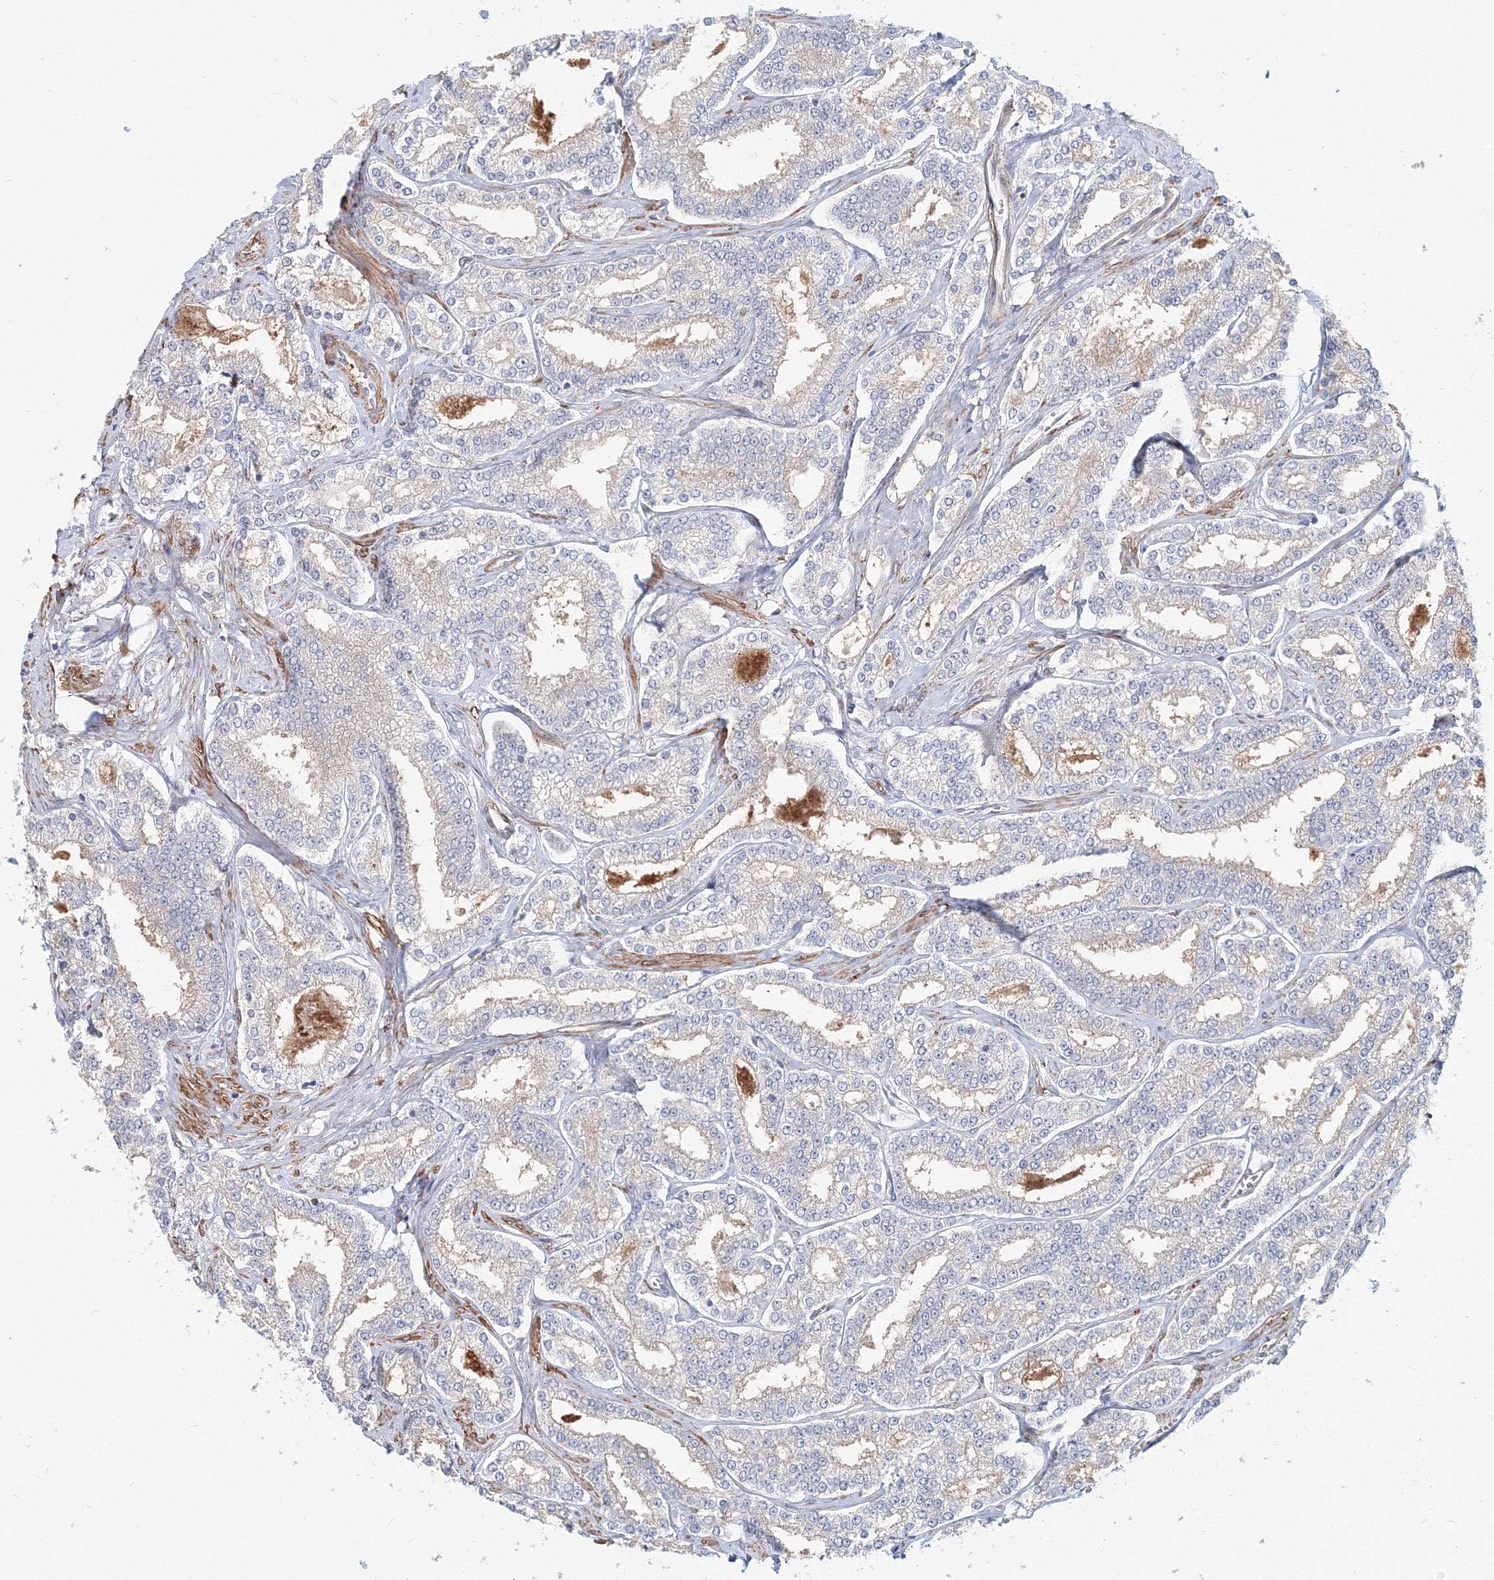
{"staining": {"intensity": "negative", "quantity": "none", "location": "none"}, "tissue": "prostate cancer", "cell_type": "Tumor cells", "image_type": "cancer", "snomed": [{"axis": "morphology", "description": "Normal tissue, NOS"}, {"axis": "morphology", "description": "Adenocarcinoma, High grade"}, {"axis": "topography", "description": "Prostate"}], "caption": "Human prostate cancer stained for a protein using IHC demonstrates no expression in tumor cells.", "gene": "ARHGAP21", "patient": {"sex": "male", "age": 83}}